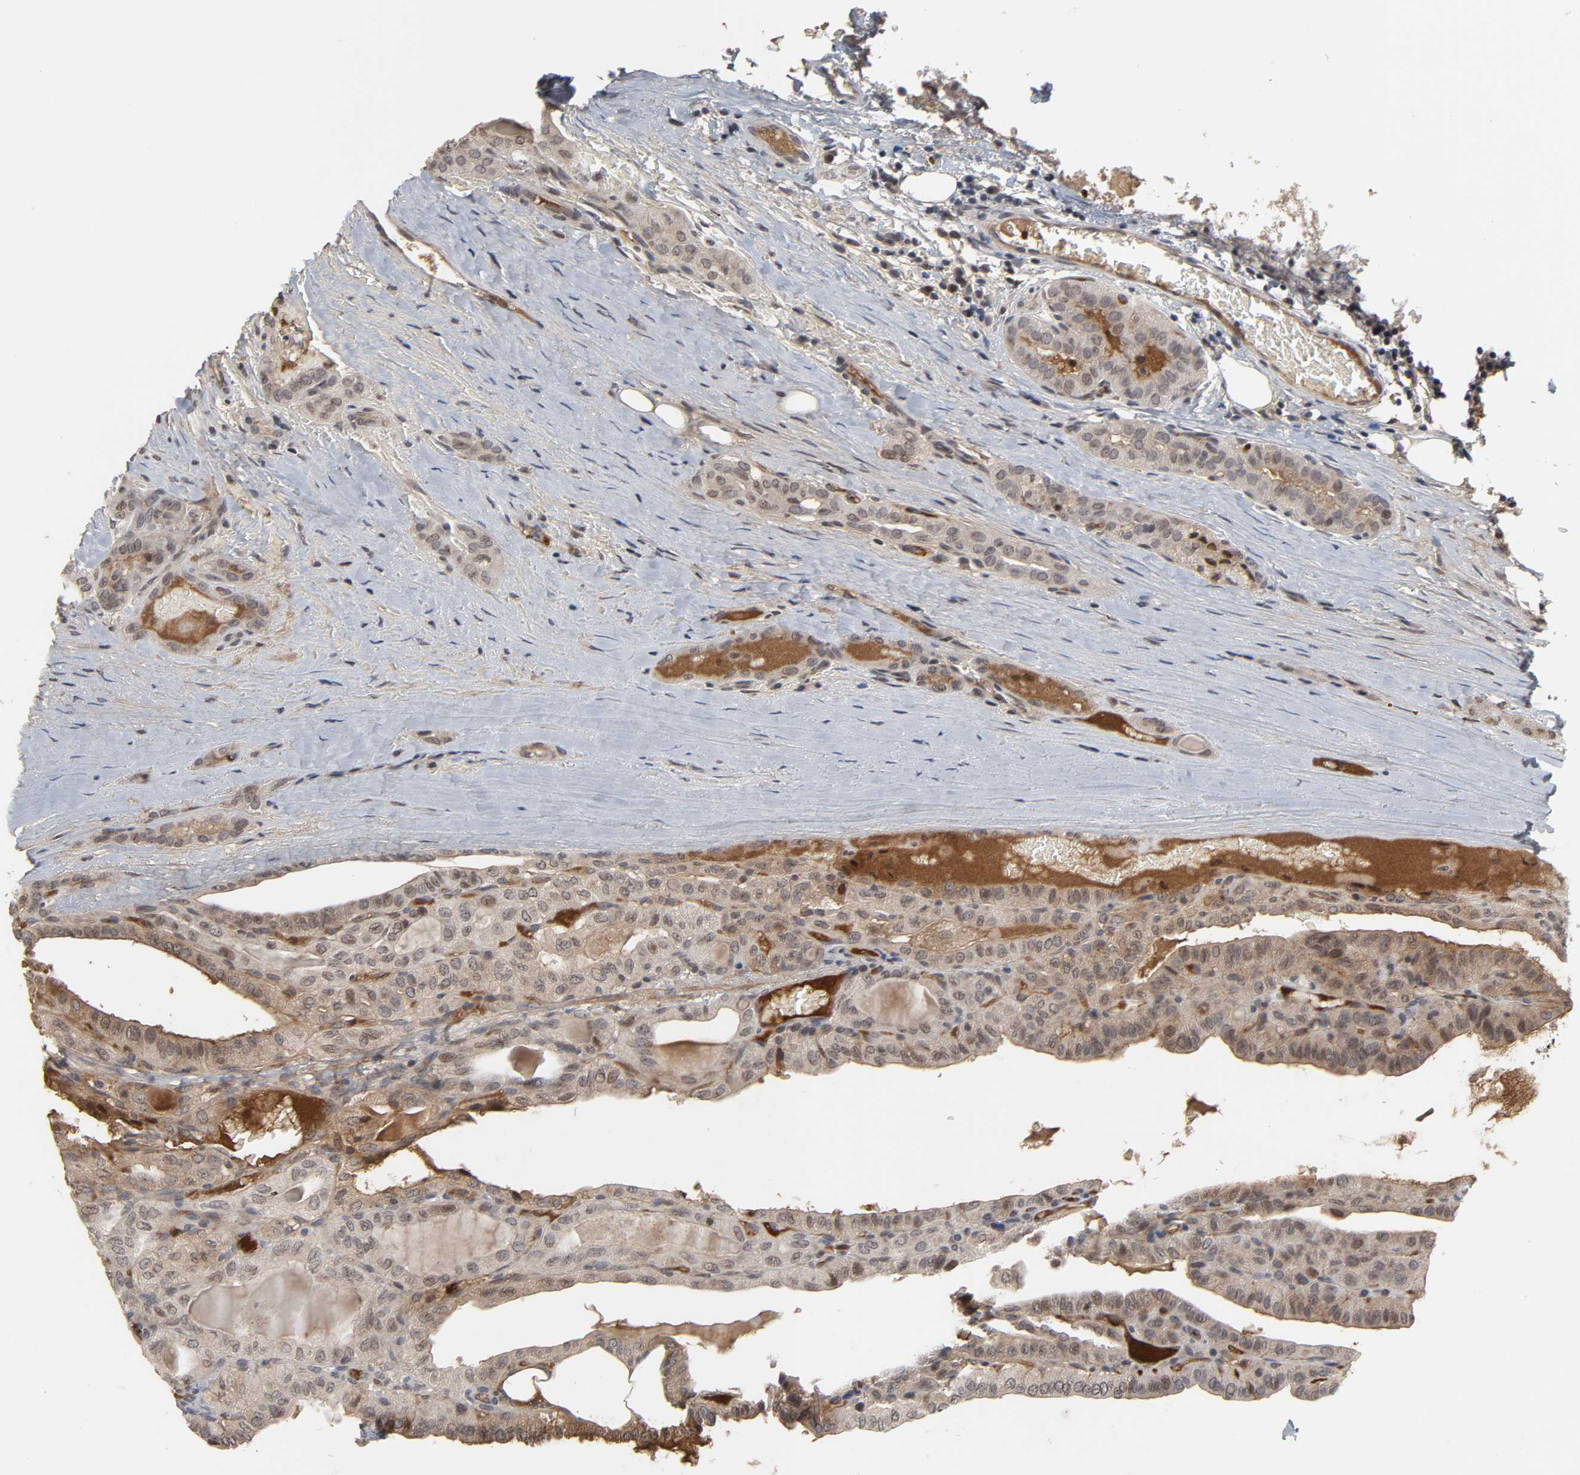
{"staining": {"intensity": "moderate", "quantity": ">75%", "location": "cytoplasmic/membranous,nuclear"}, "tissue": "thyroid cancer", "cell_type": "Tumor cells", "image_type": "cancer", "snomed": [{"axis": "morphology", "description": "Papillary adenocarcinoma, NOS"}, {"axis": "topography", "description": "Thyroid gland"}], "caption": "An IHC photomicrograph of tumor tissue is shown. Protein staining in brown shows moderate cytoplasmic/membranous and nuclear positivity in thyroid cancer within tumor cells.", "gene": "CPN2", "patient": {"sex": "male", "age": 77}}